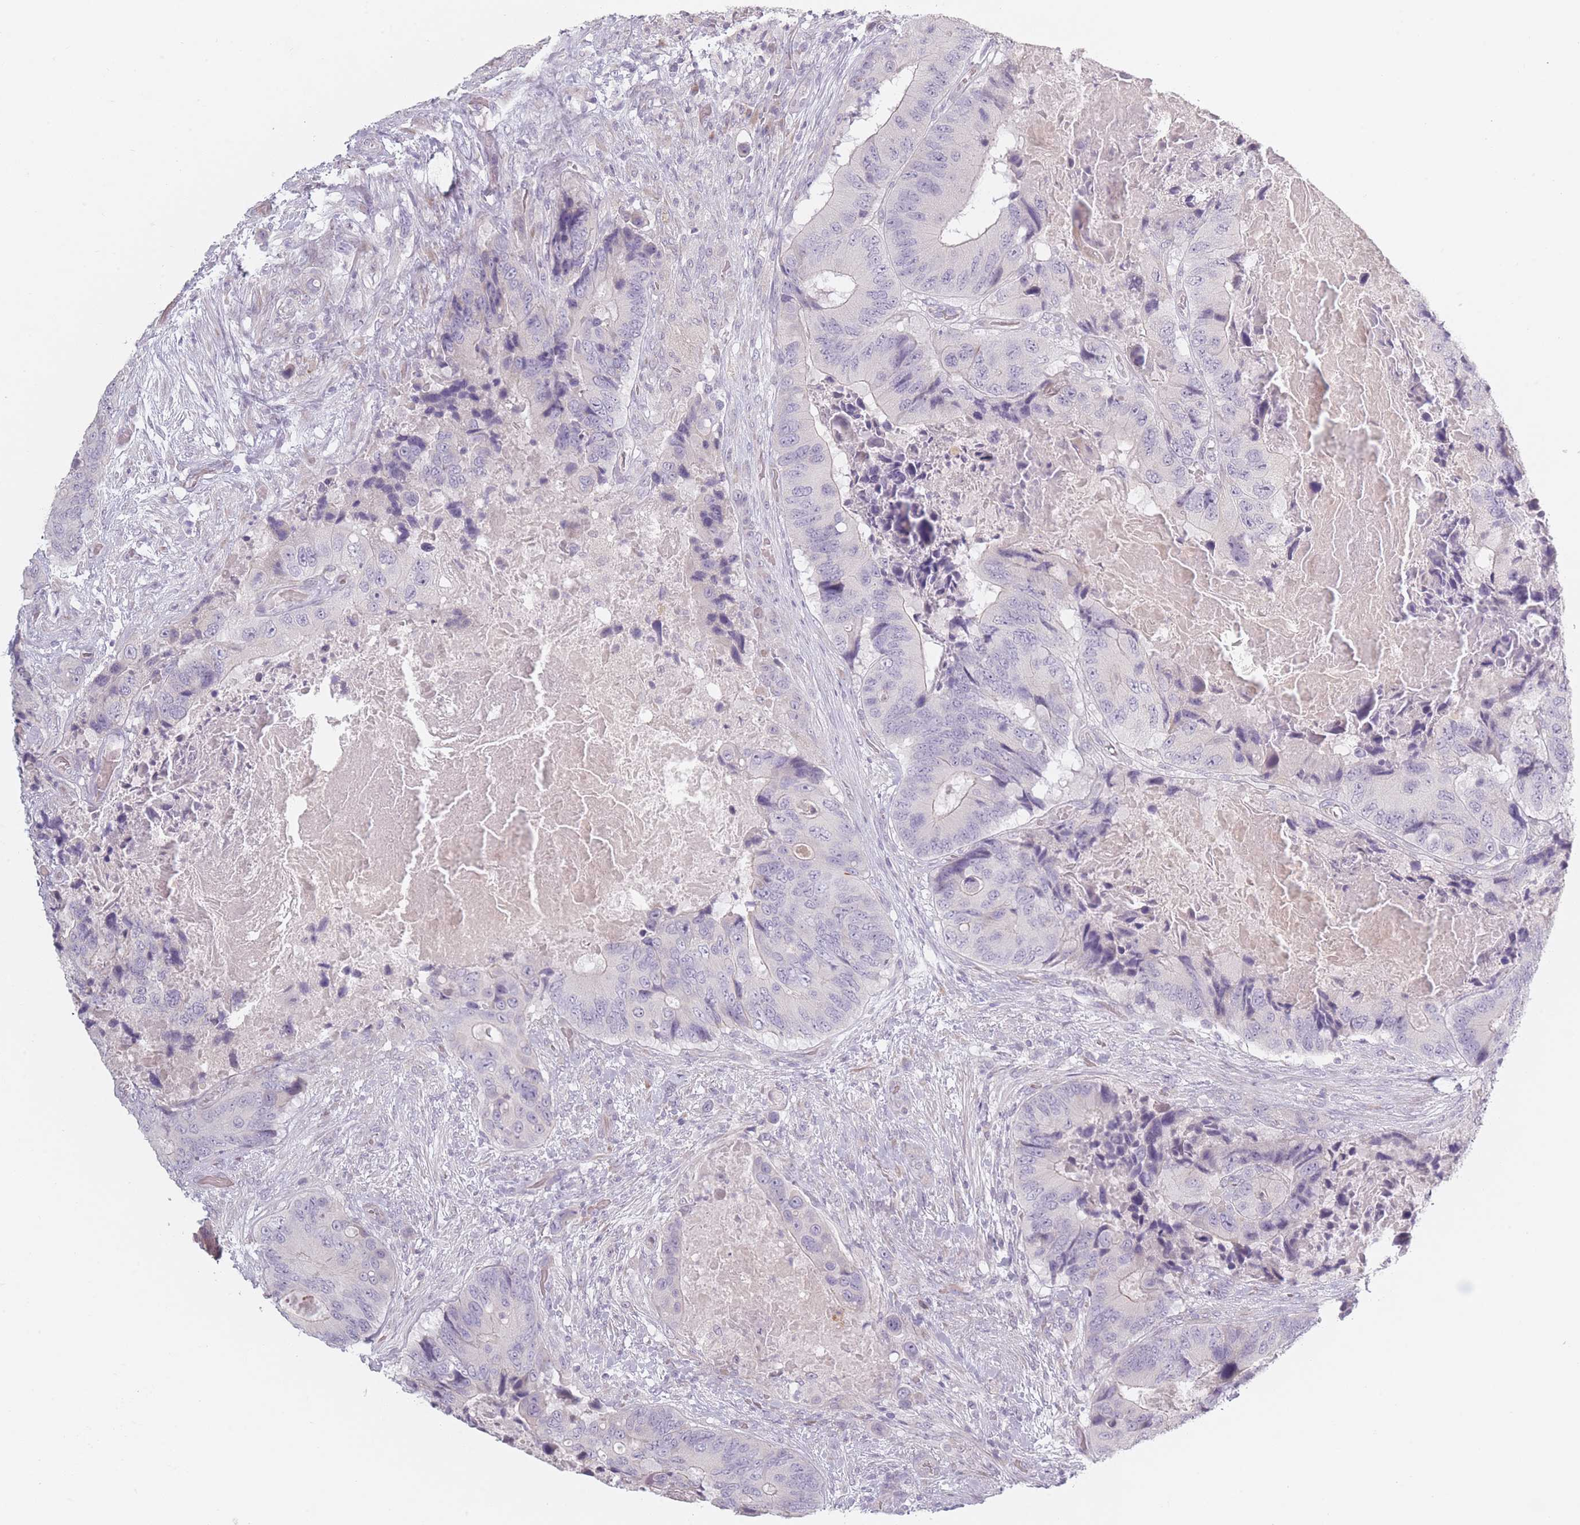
{"staining": {"intensity": "negative", "quantity": "none", "location": "none"}, "tissue": "colorectal cancer", "cell_type": "Tumor cells", "image_type": "cancer", "snomed": [{"axis": "morphology", "description": "Adenocarcinoma, NOS"}, {"axis": "topography", "description": "Colon"}], "caption": "Image shows no protein expression in tumor cells of colorectal cancer (adenocarcinoma) tissue.", "gene": "RASL10B", "patient": {"sex": "male", "age": 84}}